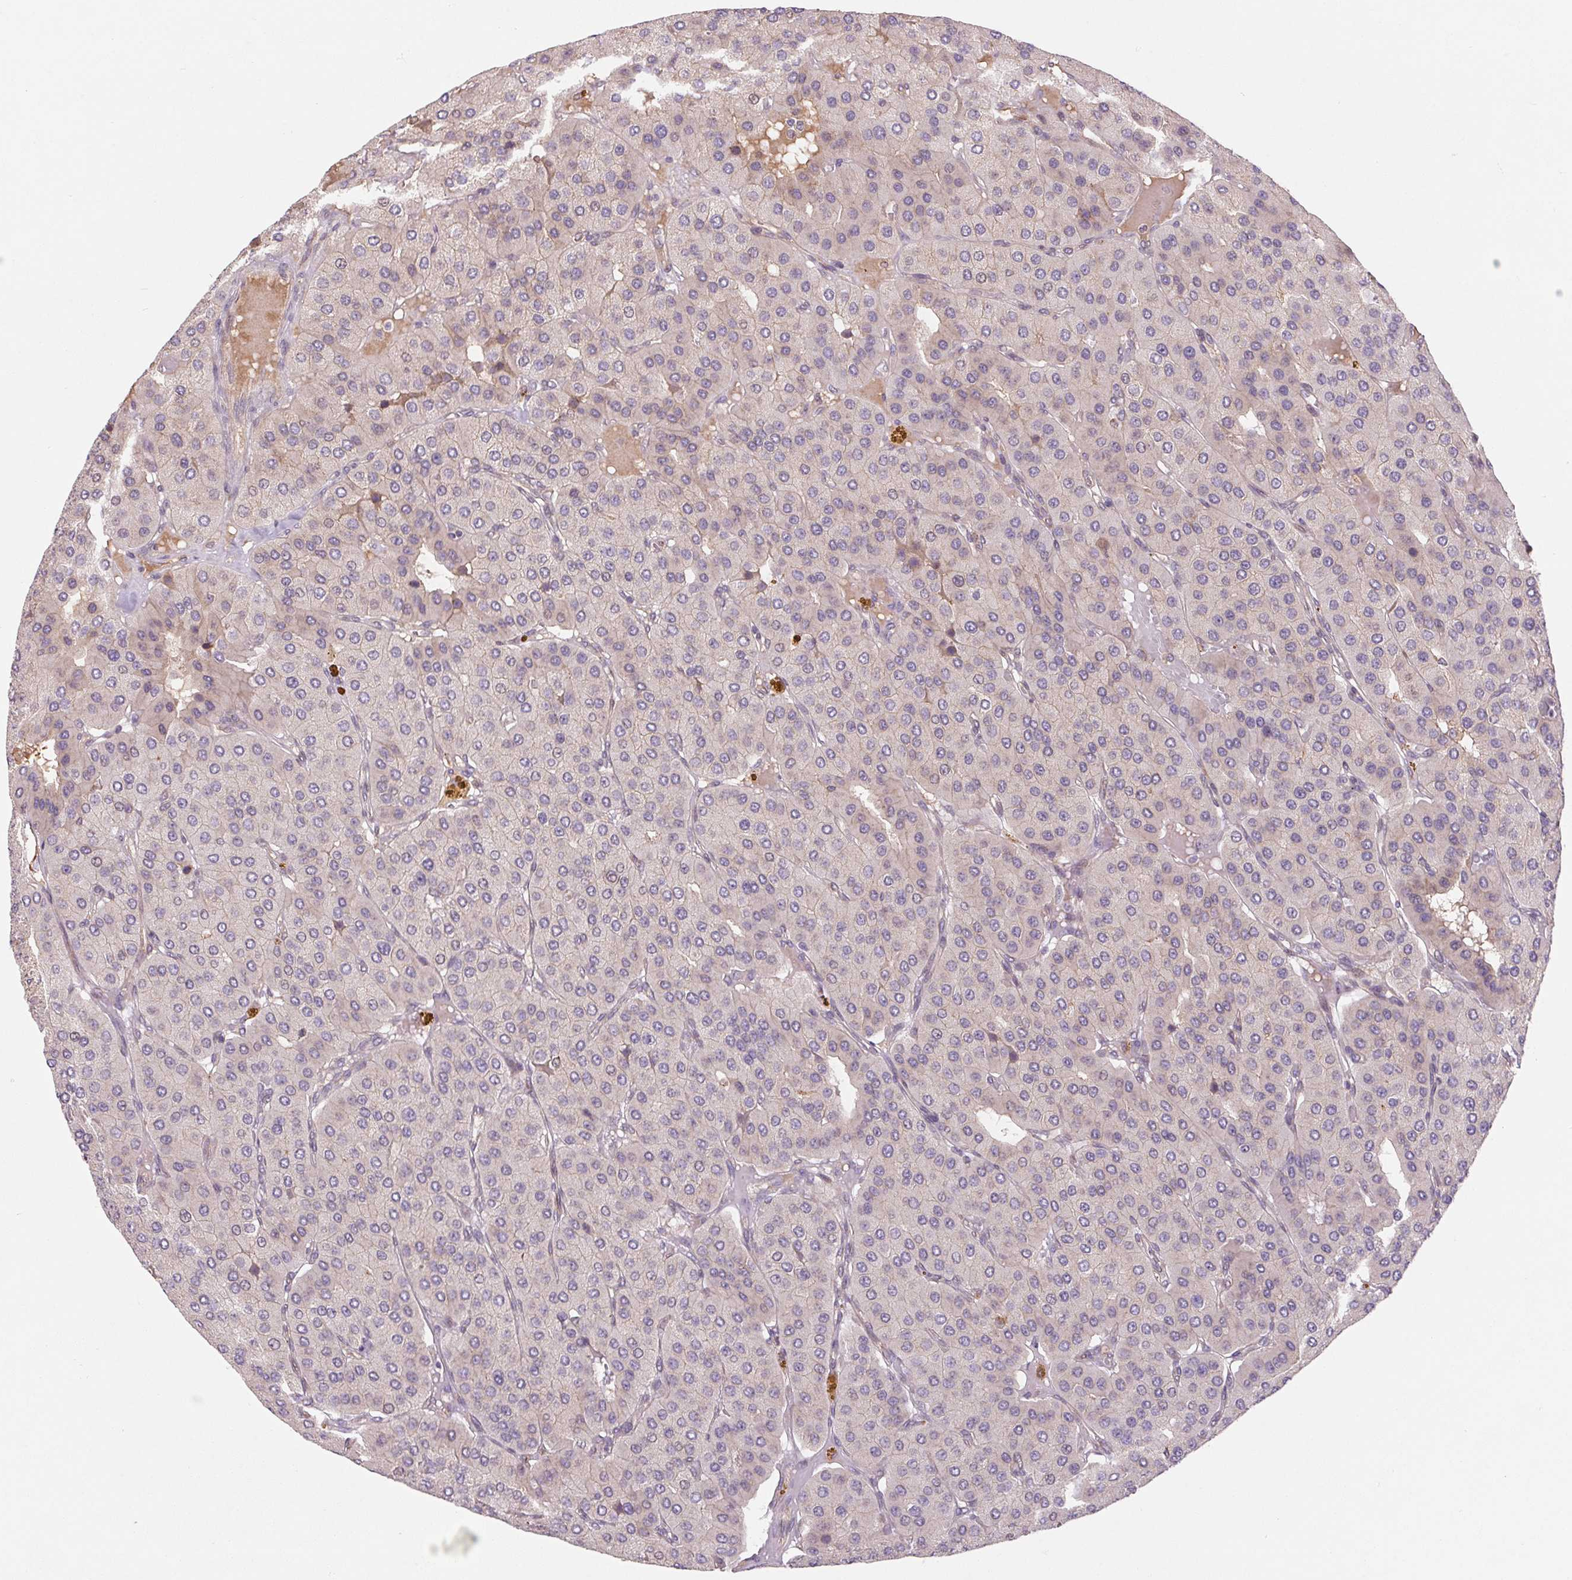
{"staining": {"intensity": "negative", "quantity": "none", "location": "none"}, "tissue": "parathyroid gland", "cell_type": "Glandular cells", "image_type": "normal", "snomed": [{"axis": "morphology", "description": "Normal tissue, NOS"}, {"axis": "morphology", "description": "Adenoma, NOS"}, {"axis": "topography", "description": "Parathyroid gland"}], "caption": "Glandular cells show no significant protein staining in benign parathyroid gland.", "gene": "KLHL20", "patient": {"sex": "female", "age": 86}}